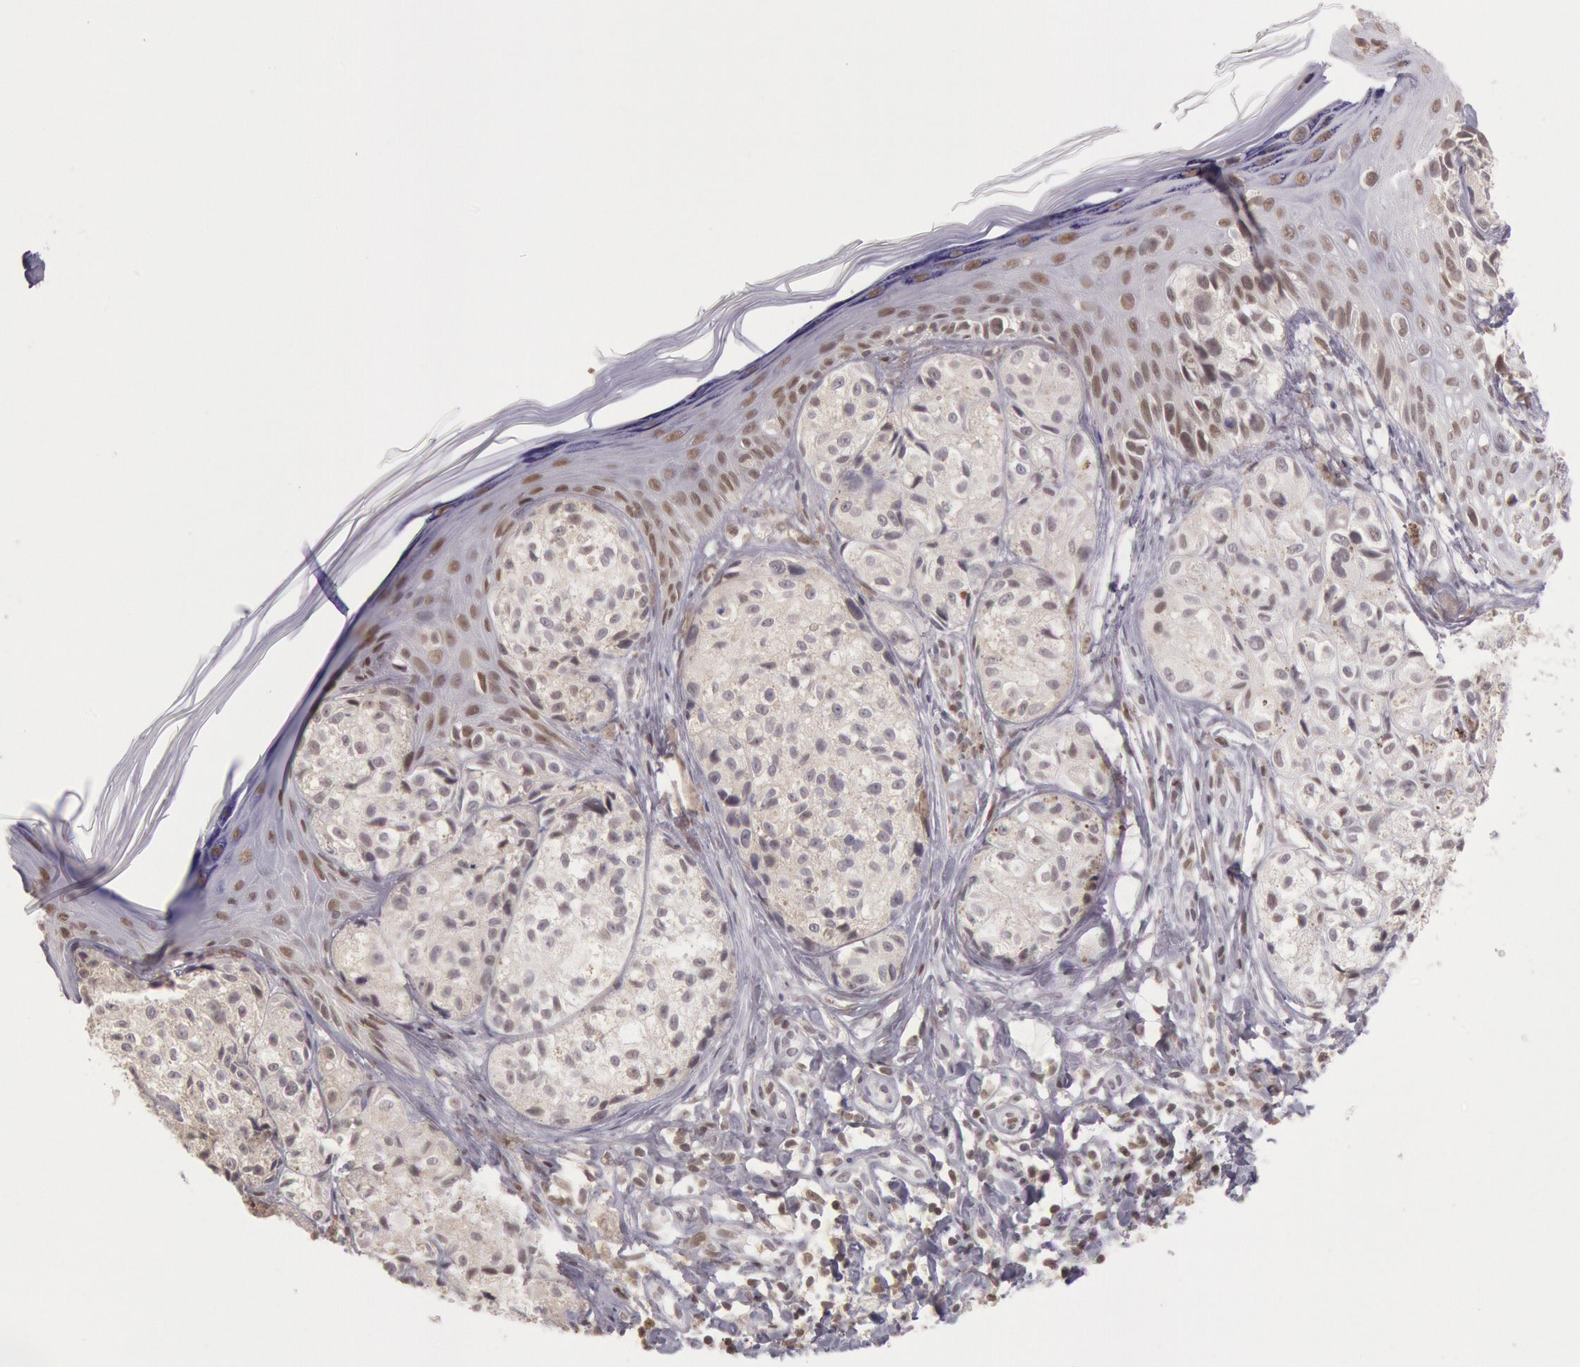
{"staining": {"intensity": "weak", "quantity": "<25%", "location": "nuclear"}, "tissue": "melanoma", "cell_type": "Tumor cells", "image_type": "cancer", "snomed": [{"axis": "morphology", "description": "Malignant melanoma, NOS"}, {"axis": "topography", "description": "Skin"}], "caption": "Tumor cells show no significant protein positivity in malignant melanoma. (DAB (3,3'-diaminobenzidine) IHC, high magnification).", "gene": "HIF1A", "patient": {"sex": "male", "age": 57}}